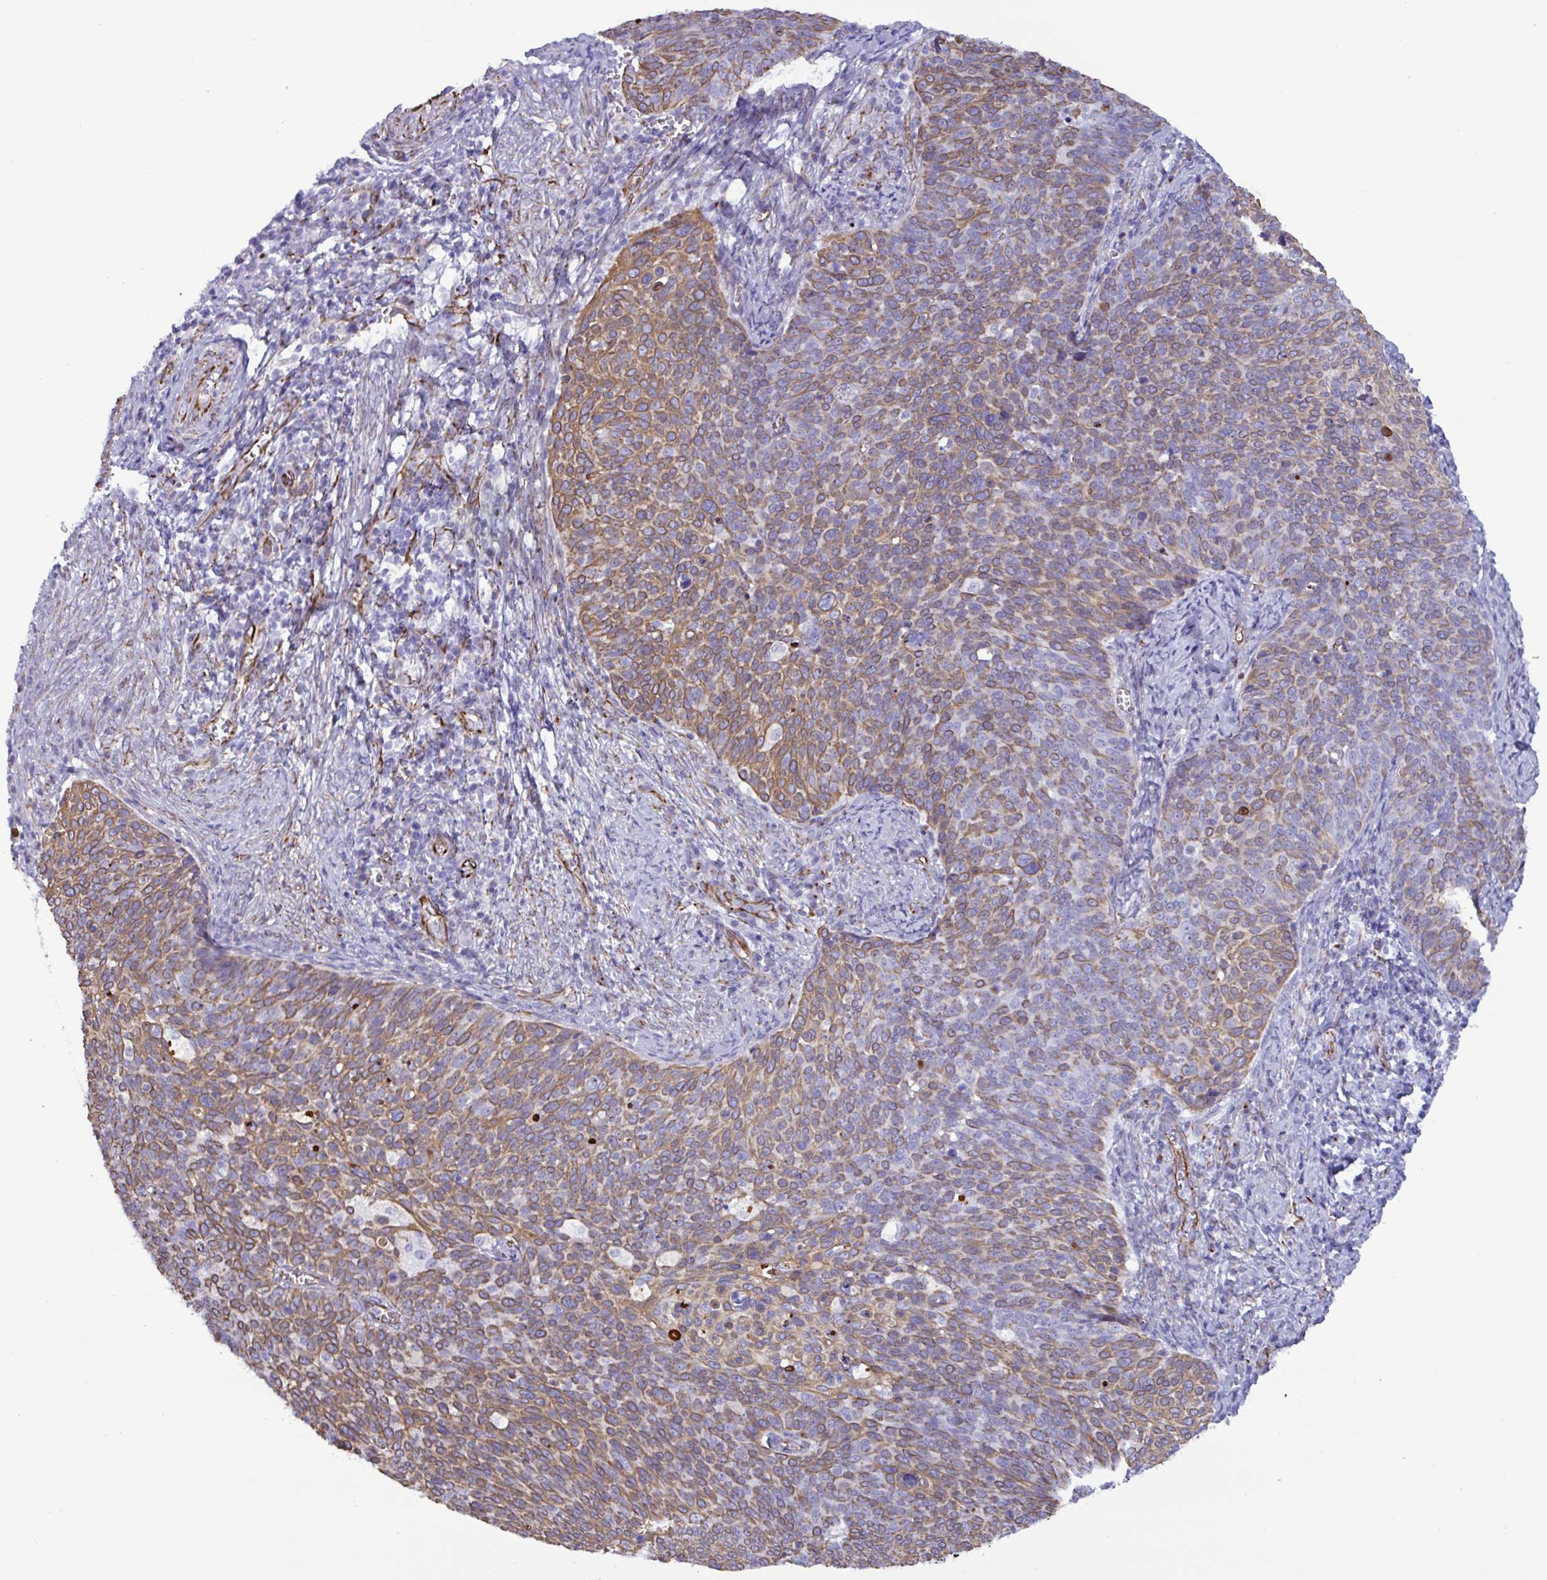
{"staining": {"intensity": "moderate", "quantity": ">75%", "location": "cytoplasmic/membranous"}, "tissue": "cervical cancer", "cell_type": "Tumor cells", "image_type": "cancer", "snomed": [{"axis": "morphology", "description": "Normal tissue, NOS"}, {"axis": "morphology", "description": "Squamous cell carcinoma, NOS"}, {"axis": "topography", "description": "Cervix"}], "caption": "Cervical cancer stained with a brown dye displays moderate cytoplasmic/membranous positive positivity in approximately >75% of tumor cells.", "gene": "SMAD5", "patient": {"sex": "female", "age": 39}}